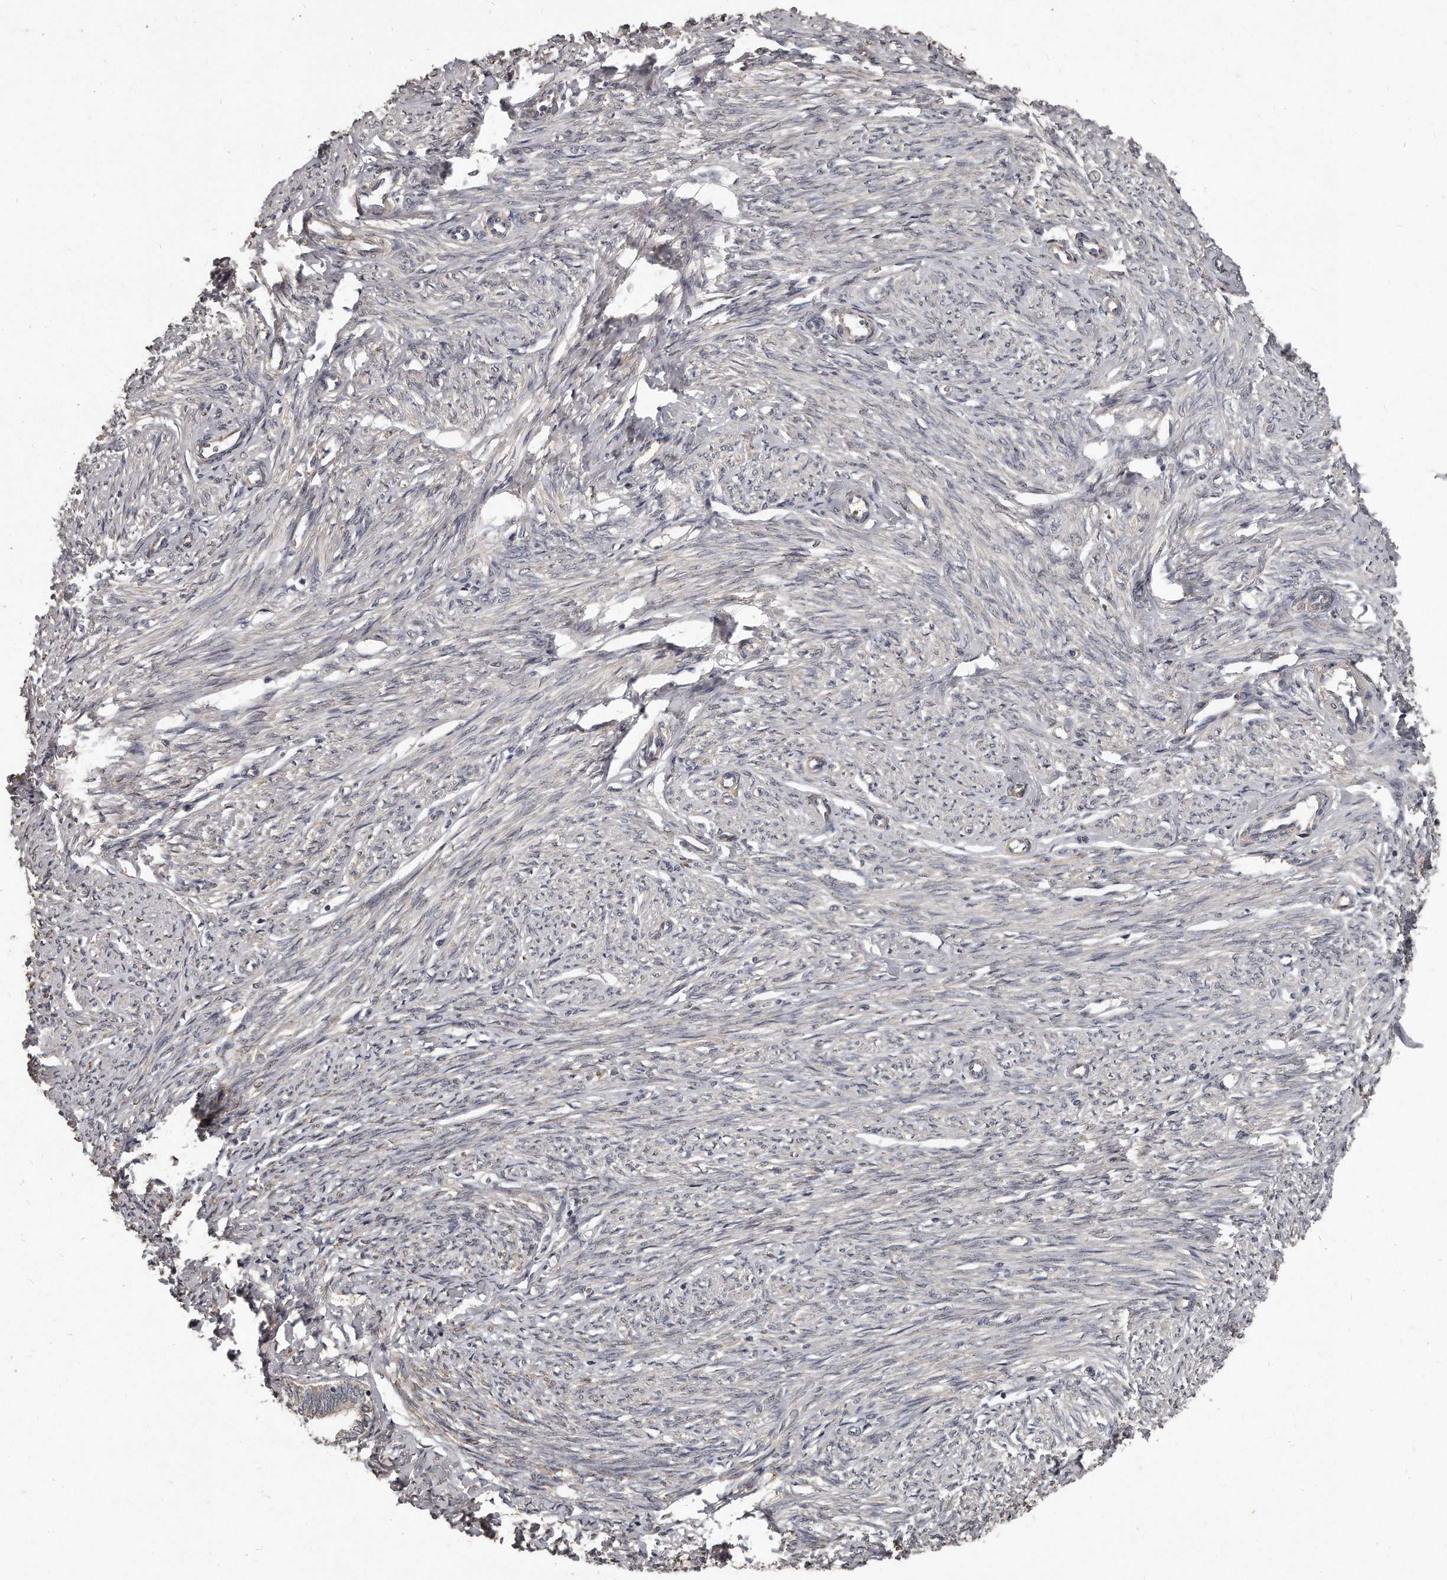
{"staining": {"intensity": "negative", "quantity": "none", "location": "none"}, "tissue": "endometrium", "cell_type": "Cells in endometrial stroma", "image_type": "normal", "snomed": [{"axis": "morphology", "description": "Normal tissue, NOS"}, {"axis": "topography", "description": "Endometrium"}], "caption": "Endometrium stained for a protein using immunohistochemistry (IHC) shows no positivity cells in endometrial stroma.", "gene": "GRB10", "patient": {"sex": "female", "age": 72}}